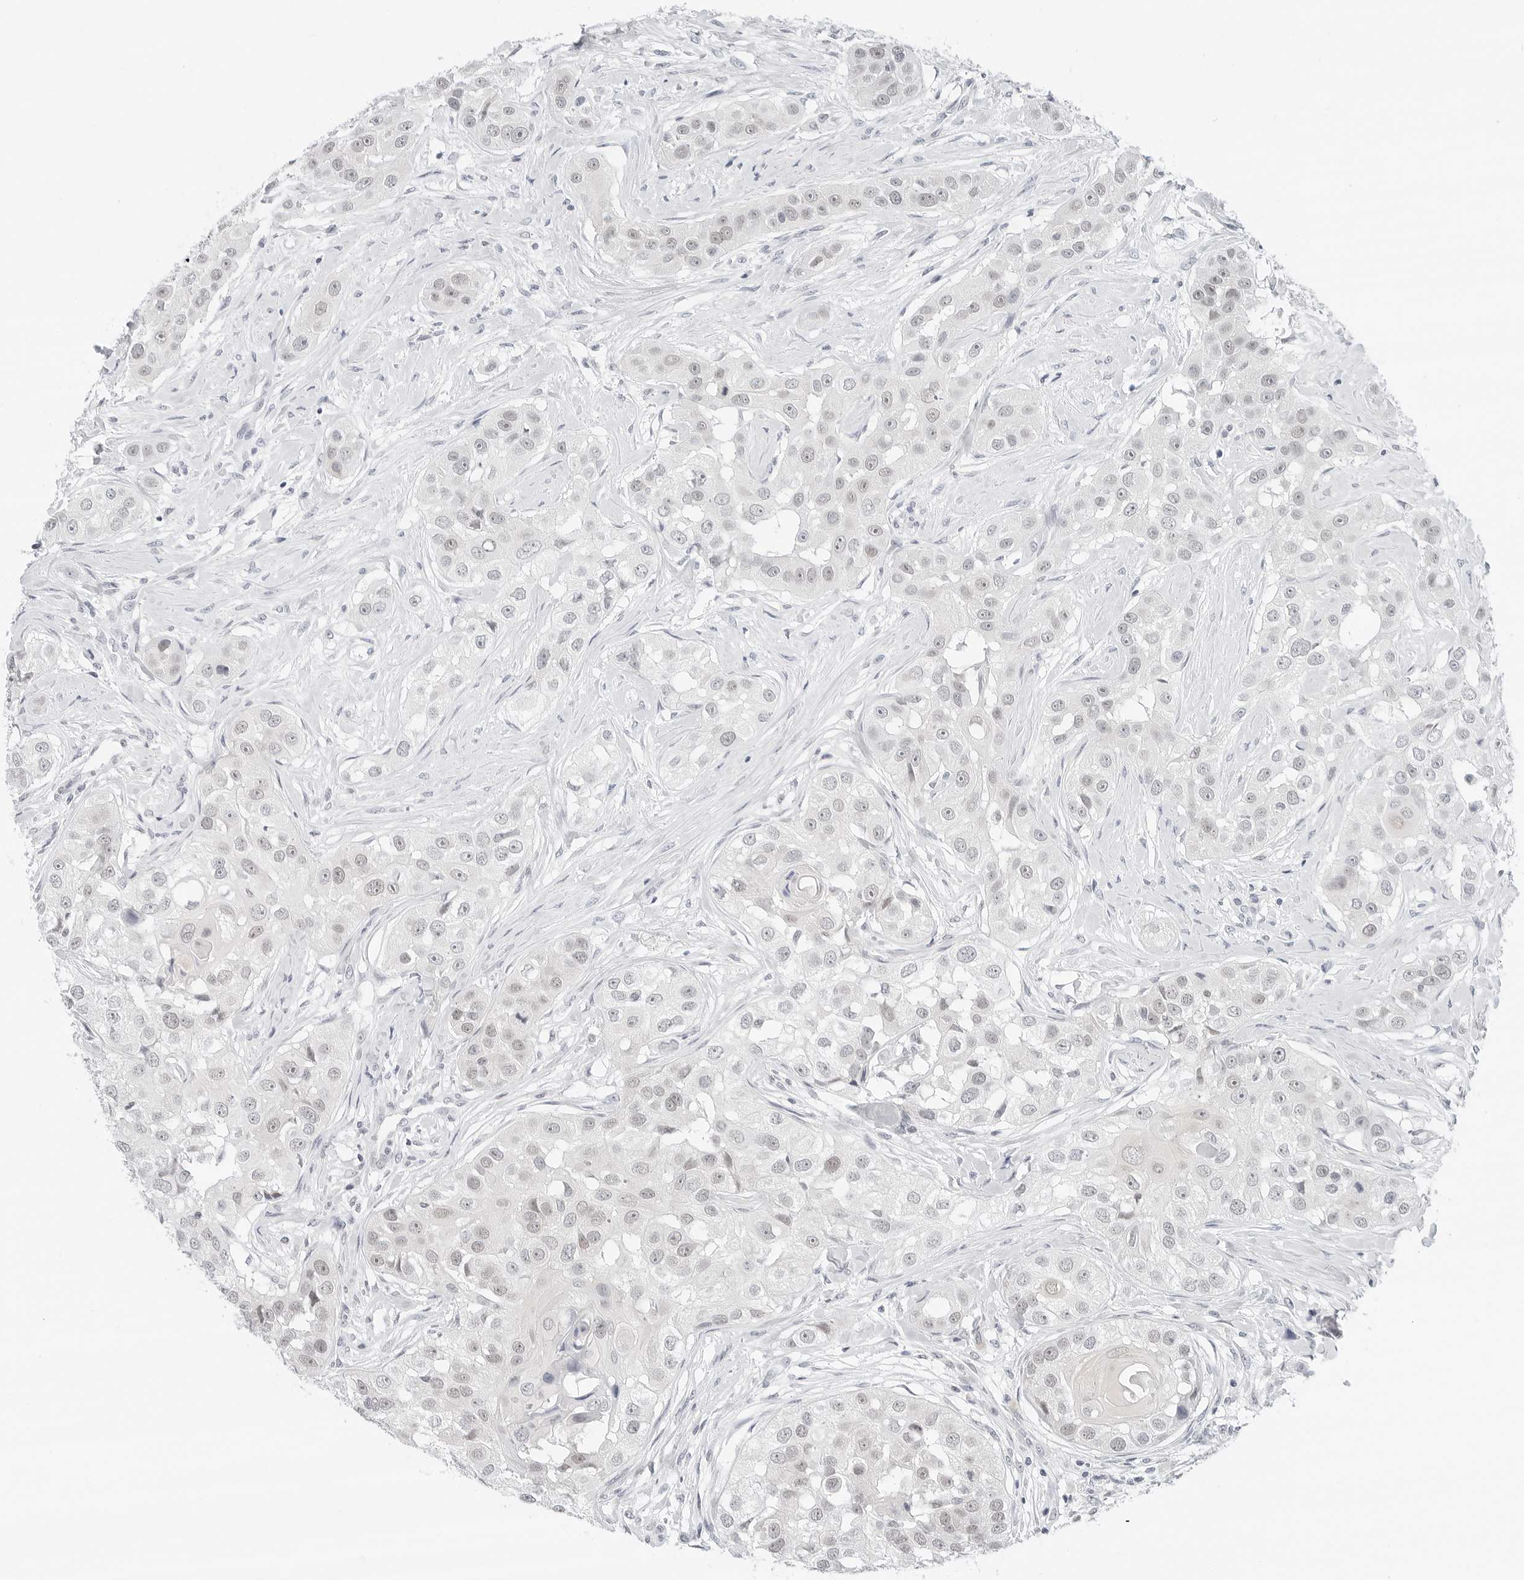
{"staining": {"intensity": "negative", "quantity": "none", "location": "none"}, "tissue": "head and neck cancer", "cell_type": "Tumor cells", "image_type": "cancer", "snomed": [{"axis": "morphology", "description": "Normal tissue, NOS"}, {"axis": "morphology", "description": "Squamous cell carcinoma, NOS"}, {"axis": "topography", "description": "Skeletal muscle"}, {"axis": "topography", "description": "Head-Neck"}], "caption": "Tumor cells show no significant protein expression in head and neck squamous cell carcinoma. Brightfield microscopy of immunohistochemistry (IHC) stained with DAB (brown) and hematoxylin (blue), captured at high magnification.", "gene": "TSEN2", "patient": {"sex": "male", "age": 51}}